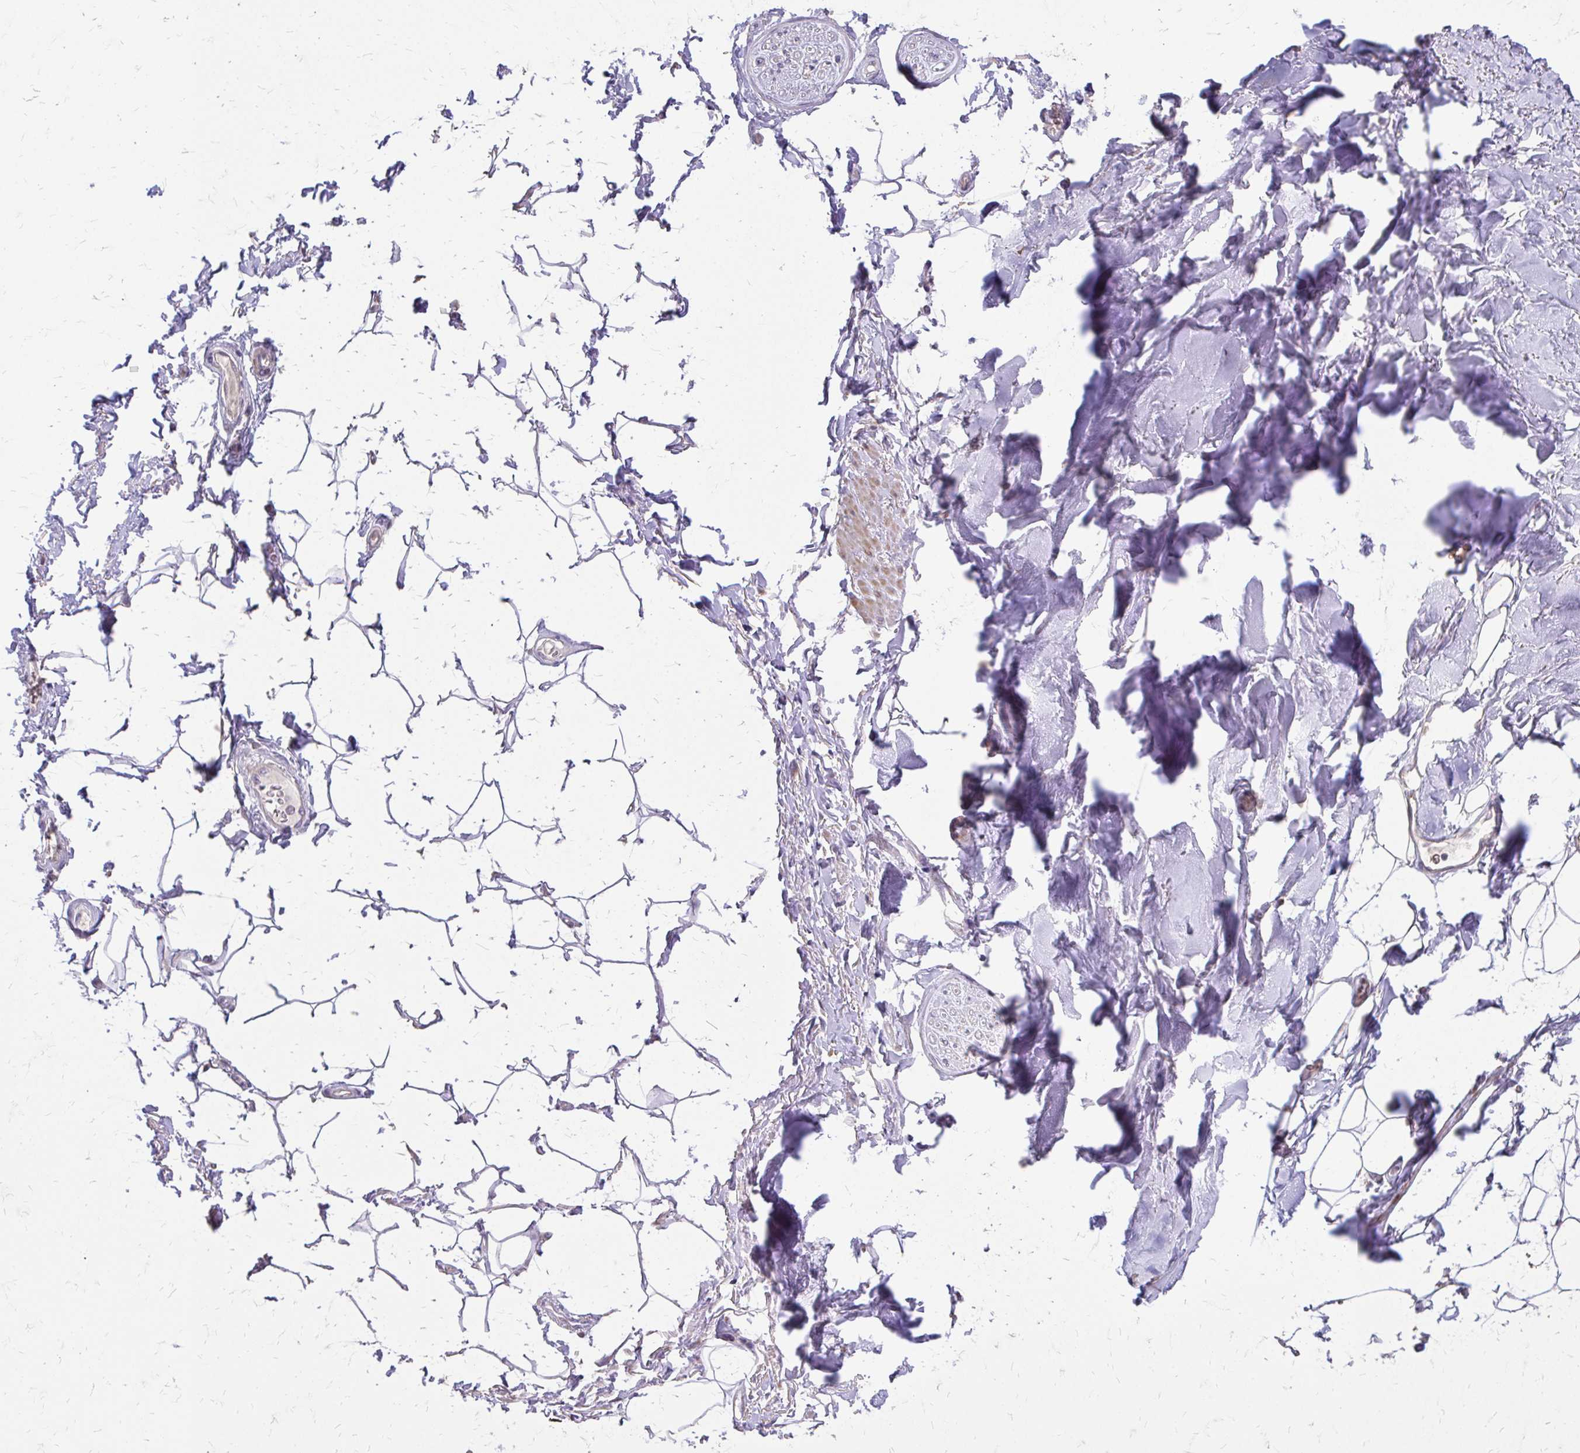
{"staining": {"intensity": "negative", "quantity": "none", "location": "none"}, "tissue": "adipose tissue", "cell_type": "Adipocytes", "image_type": "normal", "snomed": [{"axis": "morphology", "description": "Normal tissue, NOS"}, {"axis": "topography", "description": "Peripheral nerve tissue"}], "caption": "IHC of unremarkable human adipose tissue exhibits no expression in adipocytes.", "gene": "MYORG", "patient": {"sex": "male", "age": 51}}